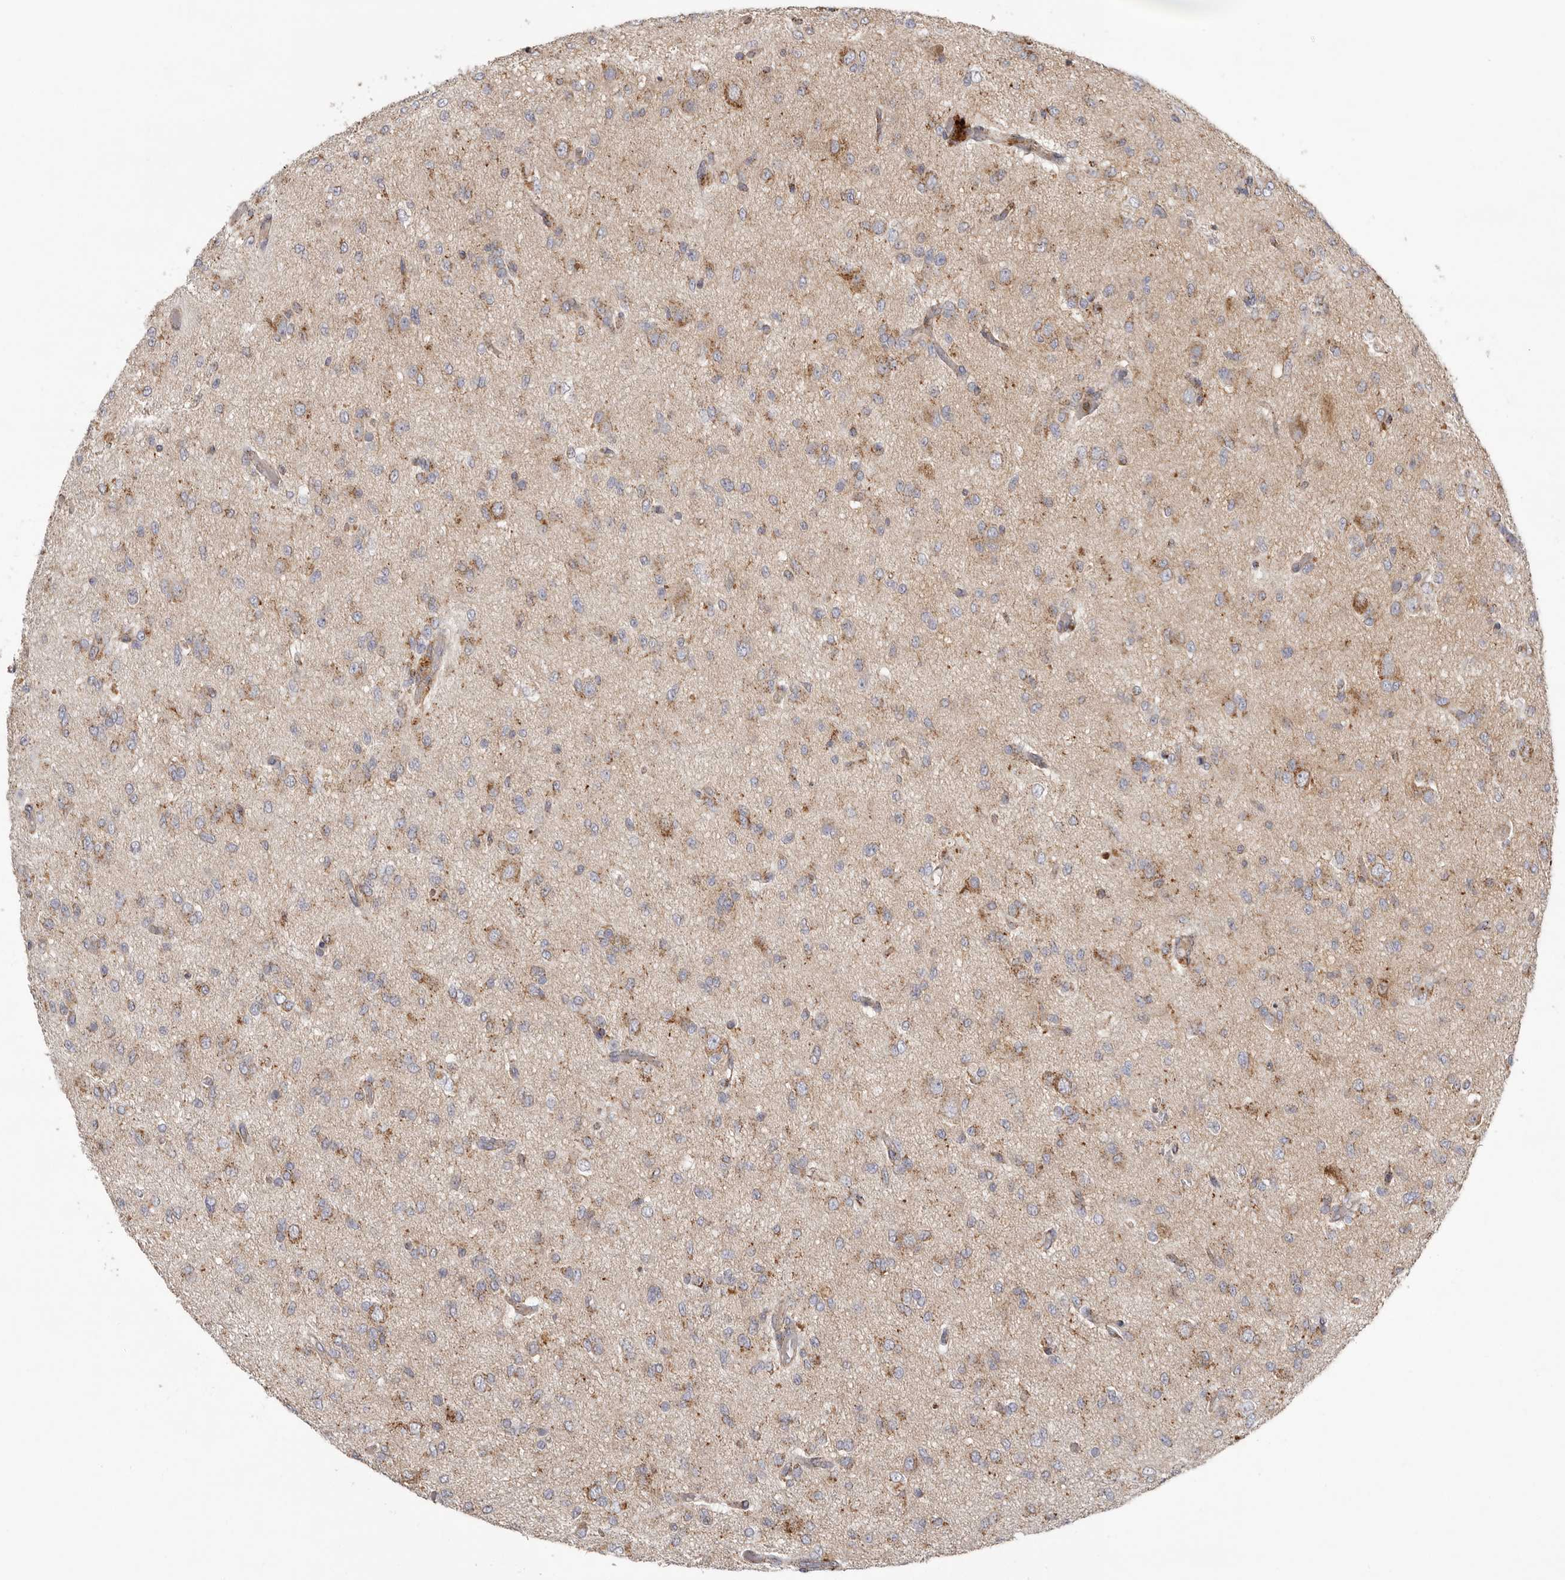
{"staining": {"intensity": "weak", "quantity": "<25%", "location": "cytoplasmic/membranous"}, "tissue": "glioma", "cell_type": "Tumor cells", "image_type": "cancer", "snomed": [{"axis": "morphology", "description": "Glioma, malignant, High grade"}, {"axis": "topography", "description": "Brain"}], "caption": "This is an IHC histopathology image of human glioma. There is no expression in tumor cells.", "gene": "GRN", "patient": {"sex": "female", "age": 59}}